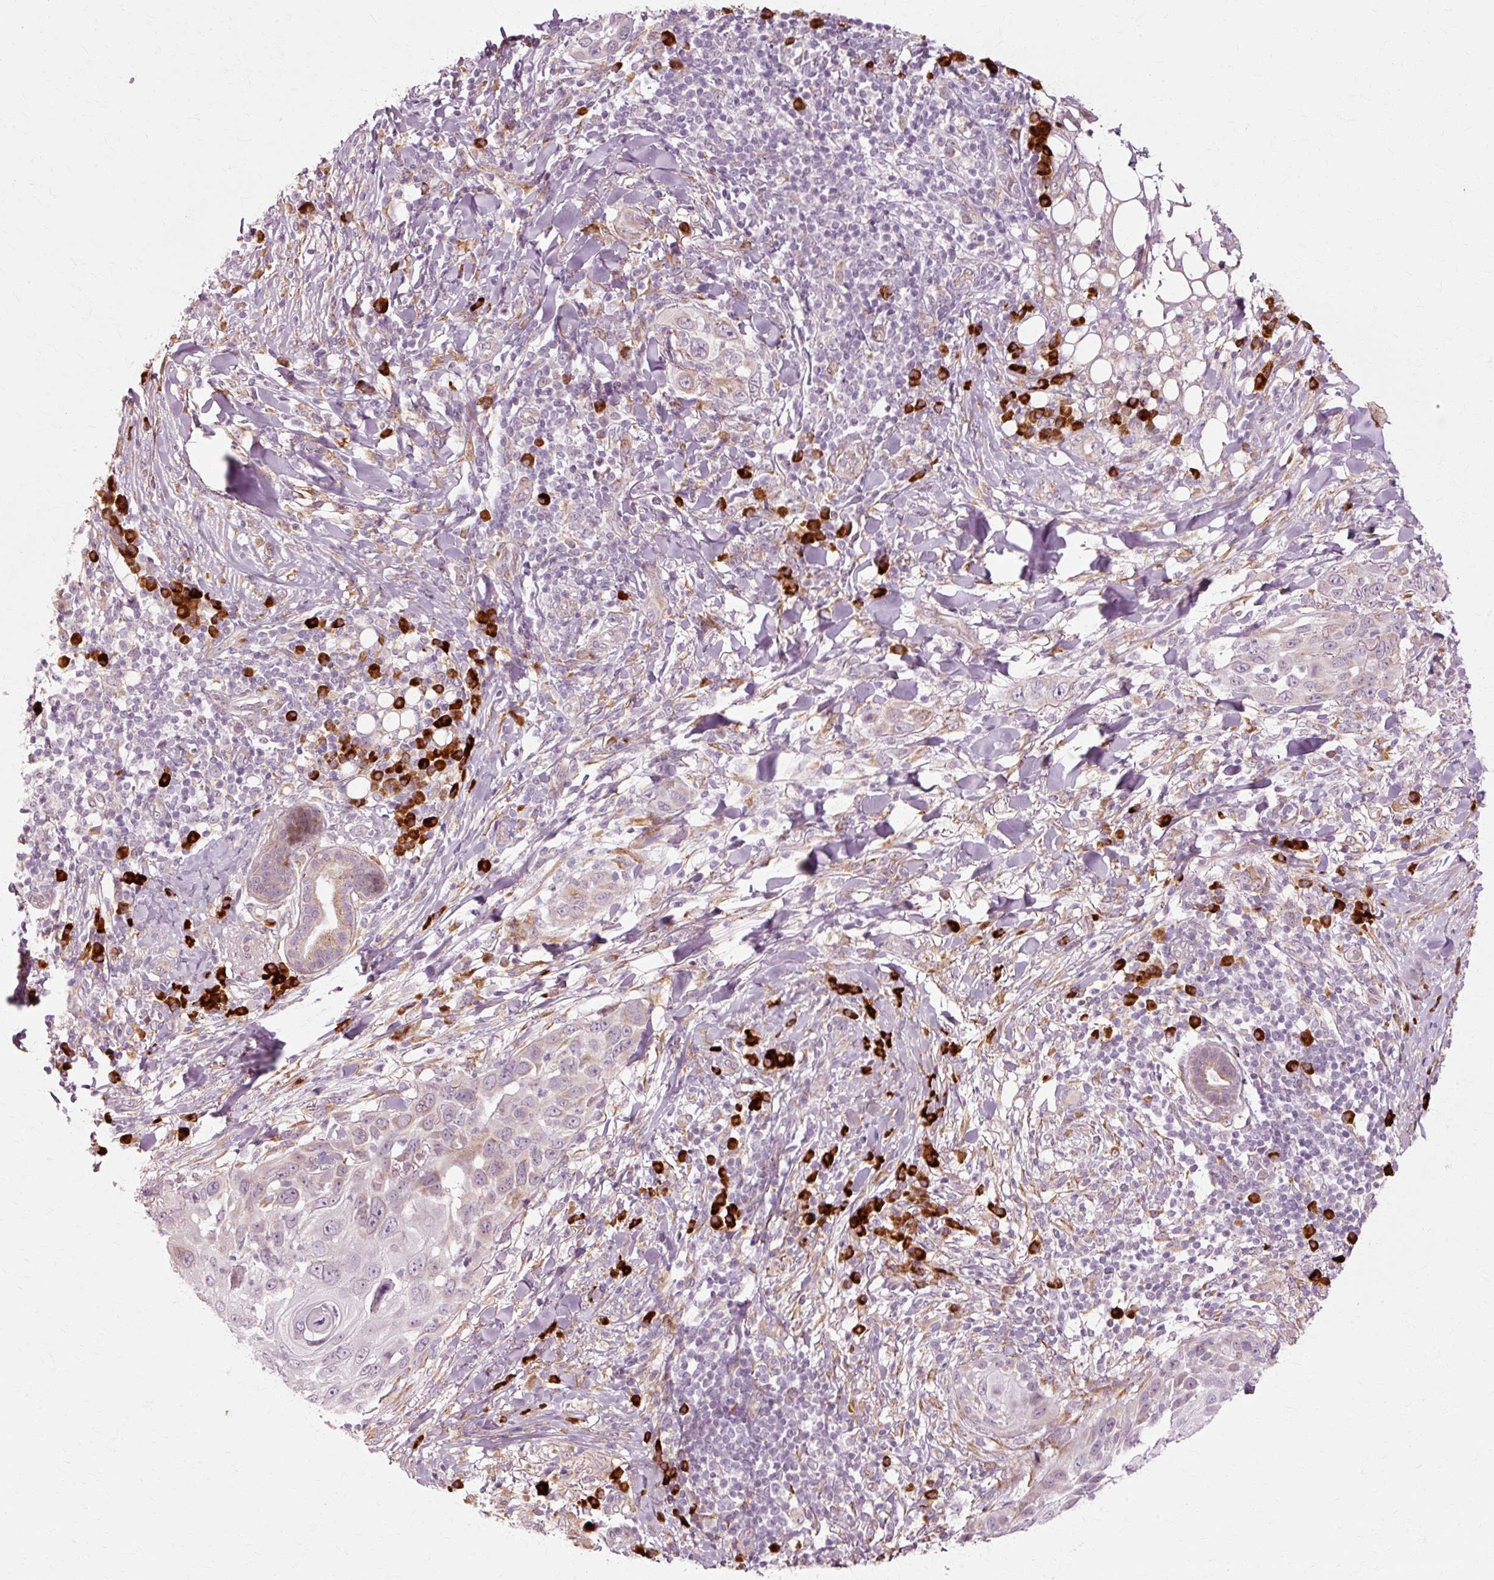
{"staining": {"intensity": "negative", "quantity": "none", "location": "none"}, "tissue": "skin cancer", "cell_type": "Tumor cells", "image_type": "cancer", "snomed": [{"axis": "morphology", "description": "Squamous cell carcinoma, NOS"}, {"axis": "topography", "description": "Skin"}], "caption": "Immunohistochemistry micrograph of human skin cancer stained for a protein (brown), which reveals no staining in tumor cells.", "gene": "RGPD5", "patient": {"sex": "female", "age": 44}}